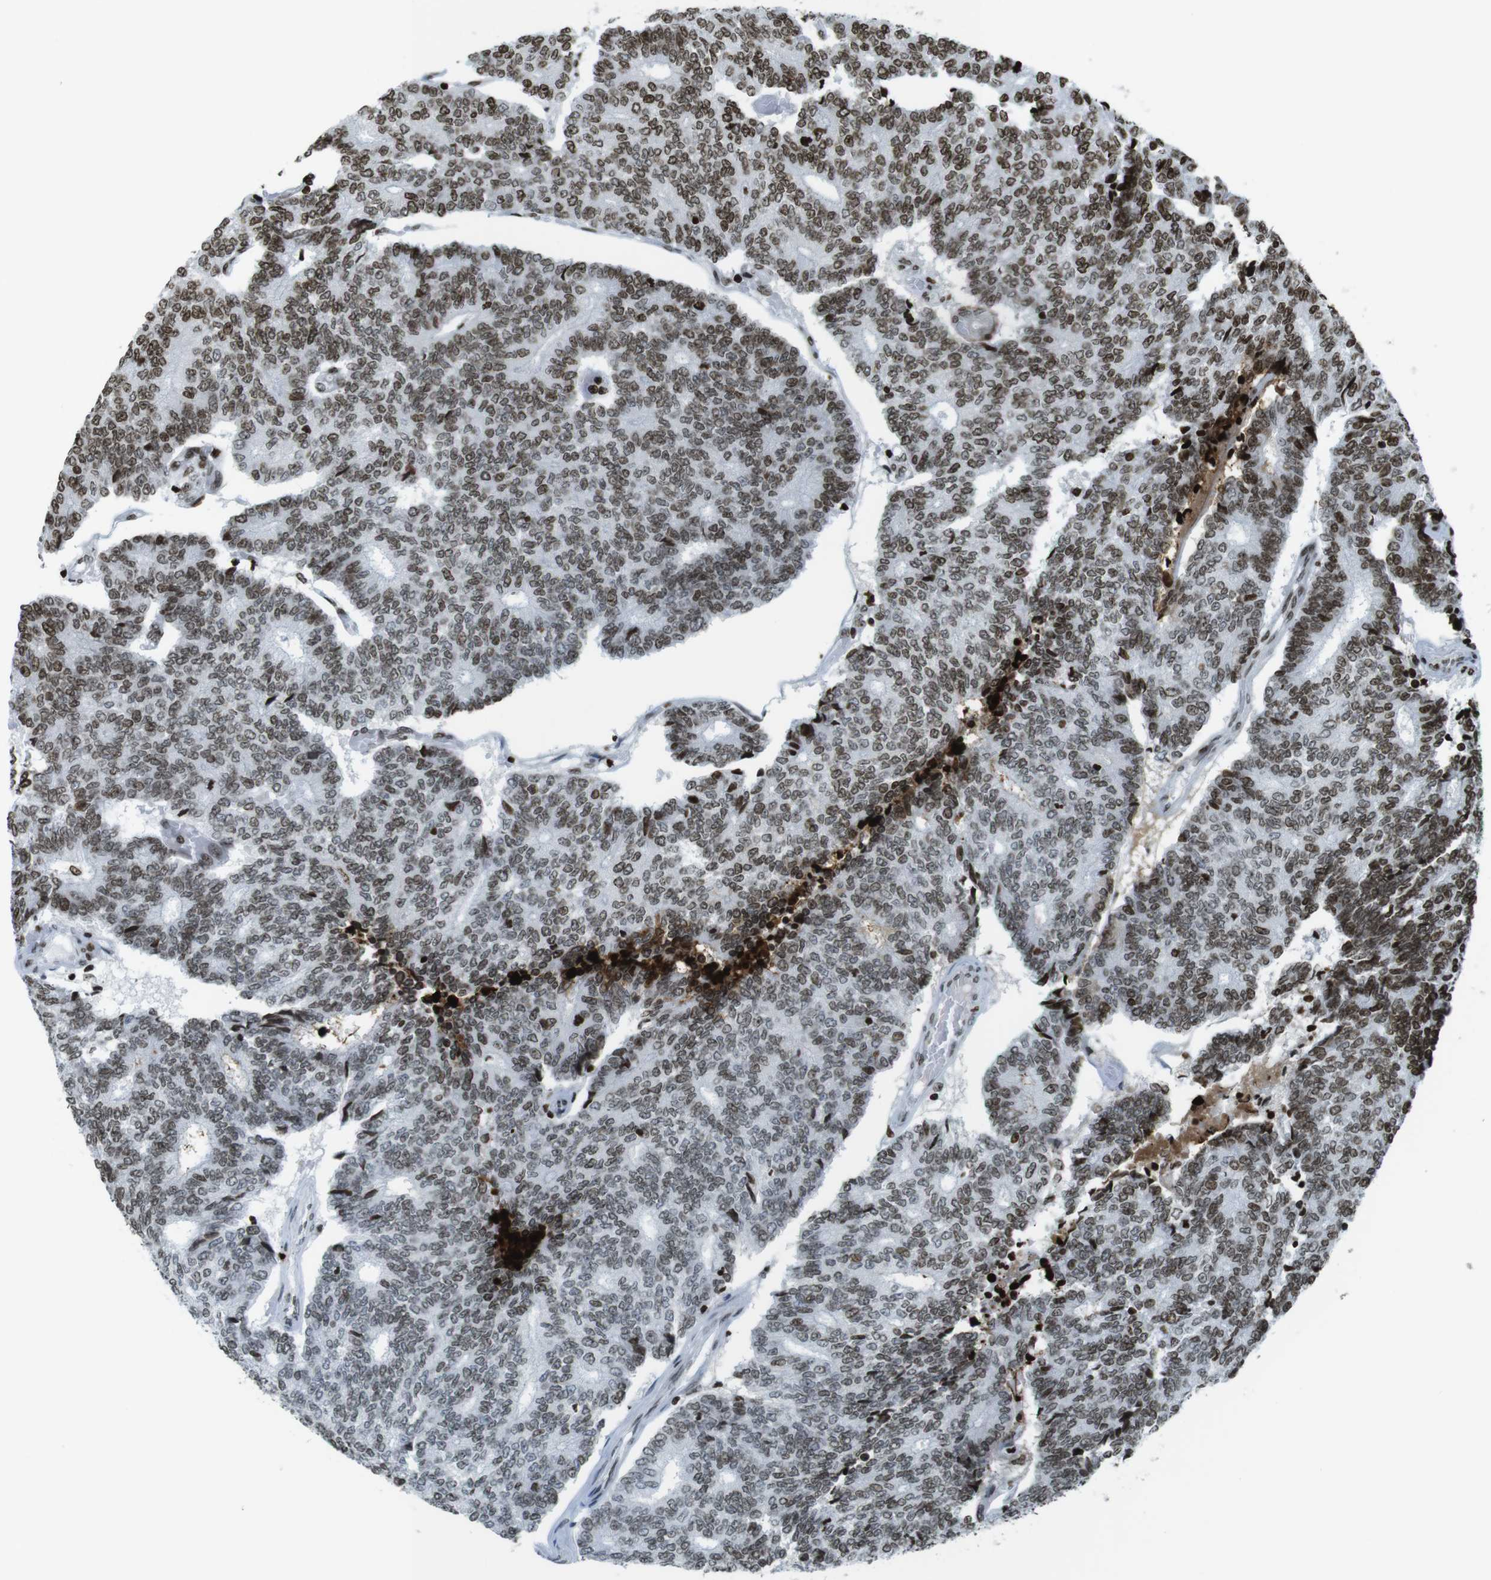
{"staining": {"intensity": "moderate", "quantity": ">75%", "location": "nuclear"}, "tissue": "prostate cancer", "cell_type": "Tumor cells", "image_type": "cancer", "snomed": [{"axis": "morphology", "description": "Normal tissue, NOS"}, {"axis": "morphology", "description": "Adenocarcinoma, High grade"}, {"axis": "topography", "description": "Prostate"}, {"axis": "topography", "description": "Seminal veicle"}], "caption": "Prostate cancer stained for a protein reveals moderate nuclear positivity in tumor cells.", "gene": "H2AC8", "patient": {"sex": "male", "age": 55}}